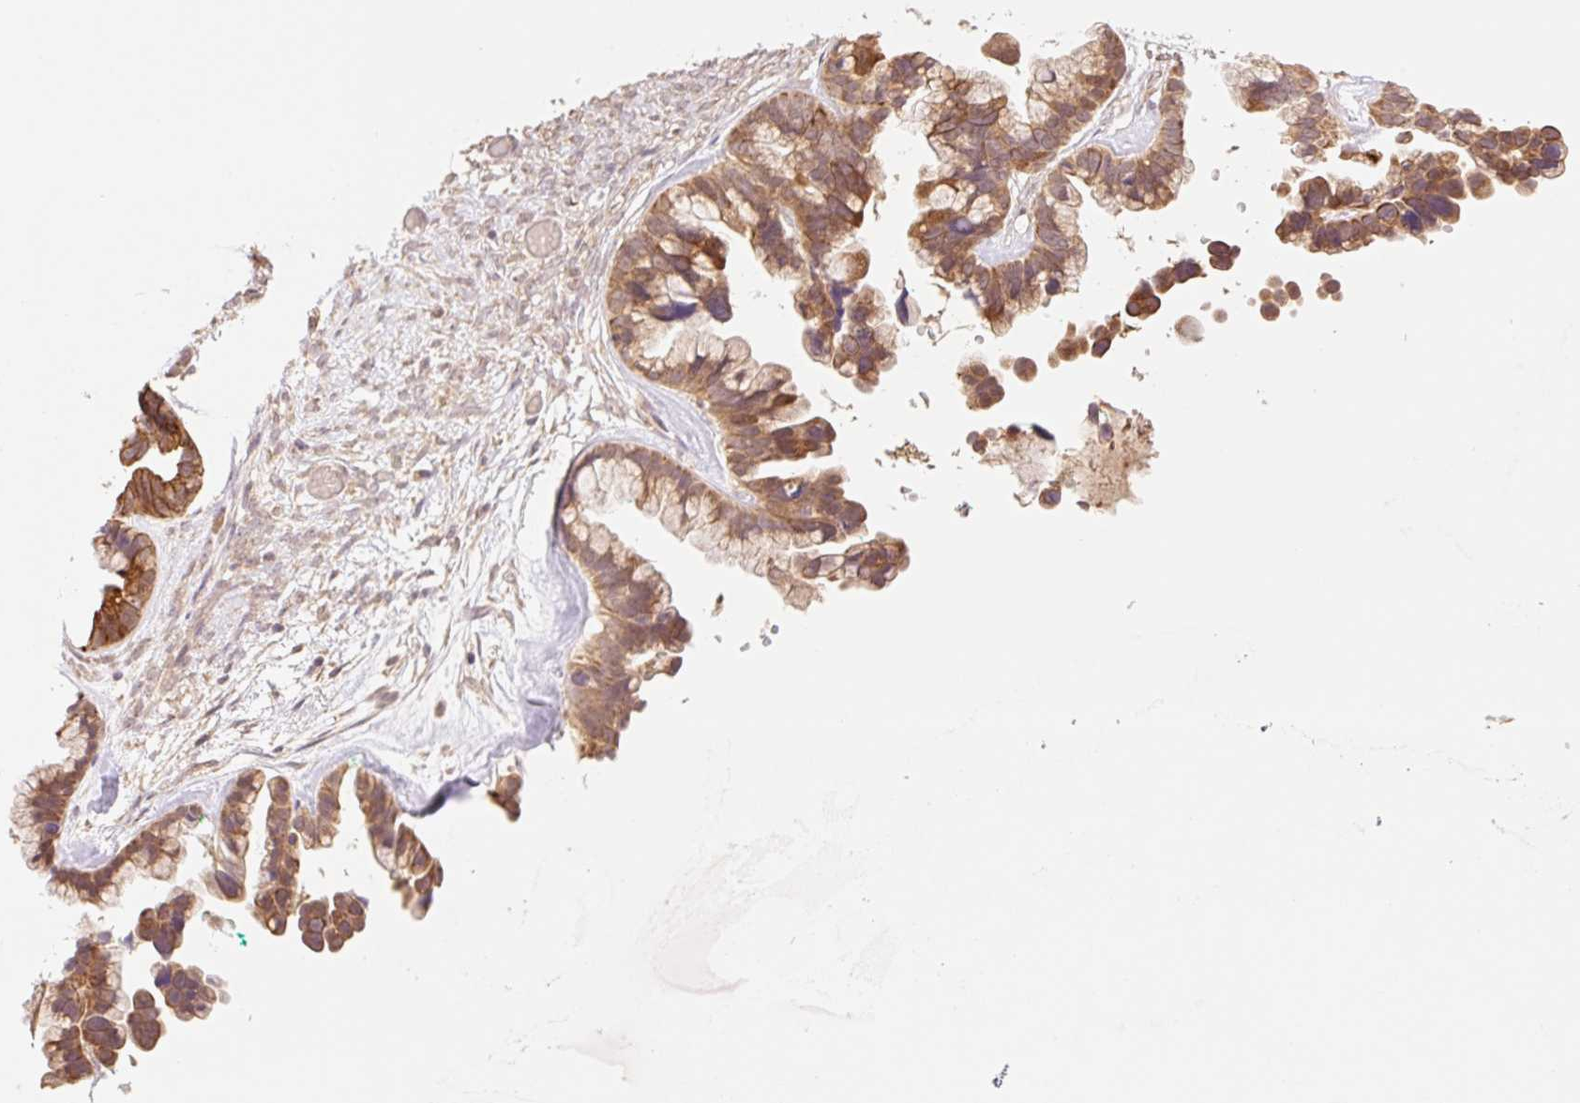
{"staining": {"intensity": "moderate", "quantity": ">75%", "location": "cytoplasmic/membranous"}, "tissue": "ovarian cancer", "cell_type": "Tumor cells", "image_type": "cancer", "snomed": [{"axis": "morphology", "description": "Cystadenocarcinoma, serous, NOS"}, {"axis": "topography", "description": "Ovary"}], "caption": "A histopathology image of human serous cystadenocarcinoma (ovarian) stained for a protein shows moderate cytoplasmic/membranous brown staining in tumor cells.", "gene": "YJU2B", "patient": {"sex": "female", "age": 56}}